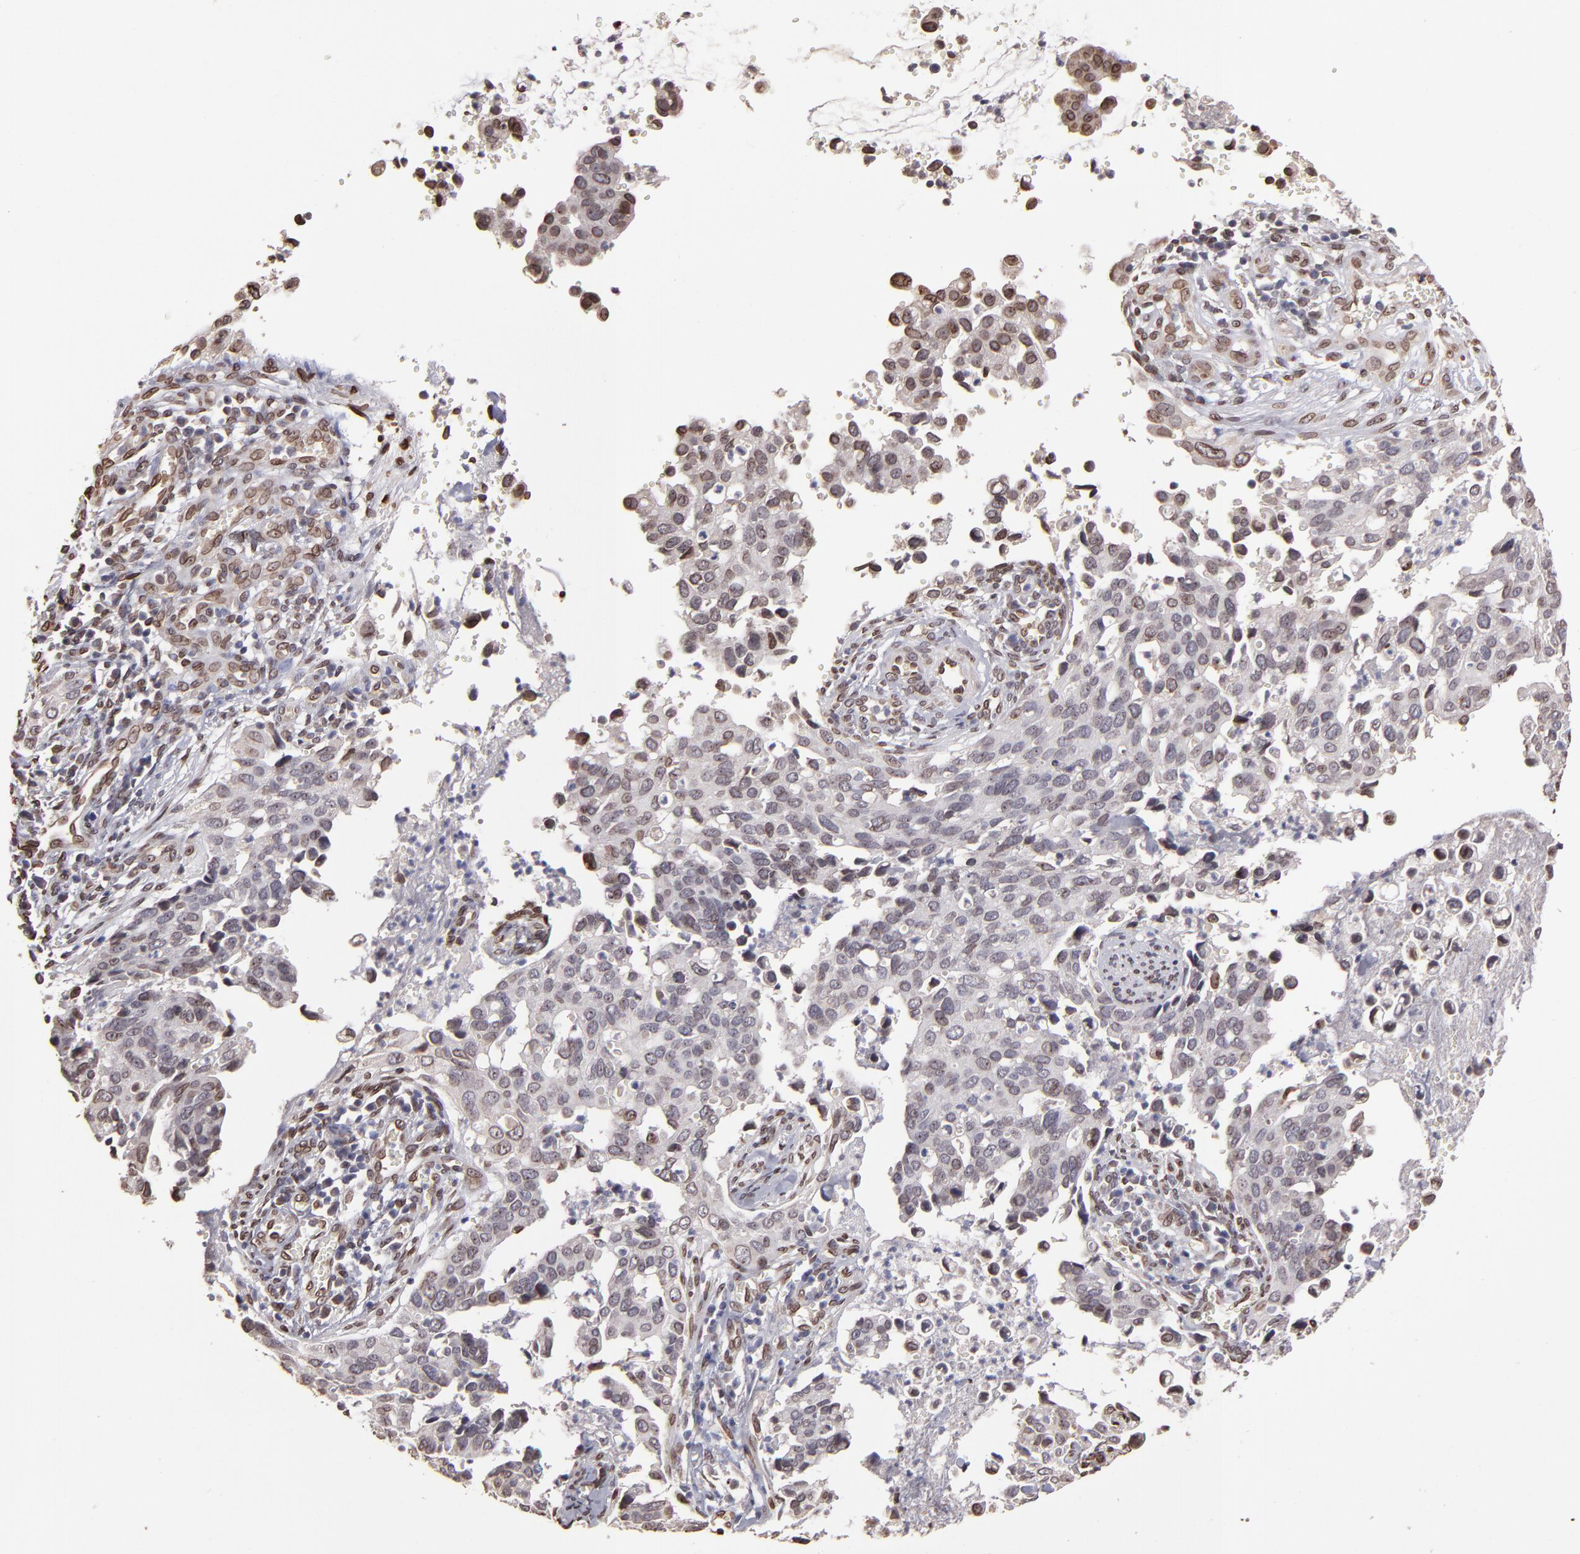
{"staining": {"intensity": "moderate", "quantity": ">75%", "location": "cytoplasmic/membranous,nuclear"}, "tissue": "cervical cancer", "cell_type": "Tumor cells", "image_type": "cancer", "snomed": [{"axis": "morphology", "description": "Normal tissue, NOS"}, {"axis": "morphology", "description": "Squamous cell carcinoma, NOS"}, {"axis": "topography", "description": "Cervix"}], "caption": "Immunohistochemistry (IHC) image of human cervical cancer stained for a protein (brown), which reveals medium levels of moderate cytoplasmic/membranous and nuclear staining in about >75% of tumor cells.", "gene": "PUM3", "patient": {"sex": "female", "age": 45}}